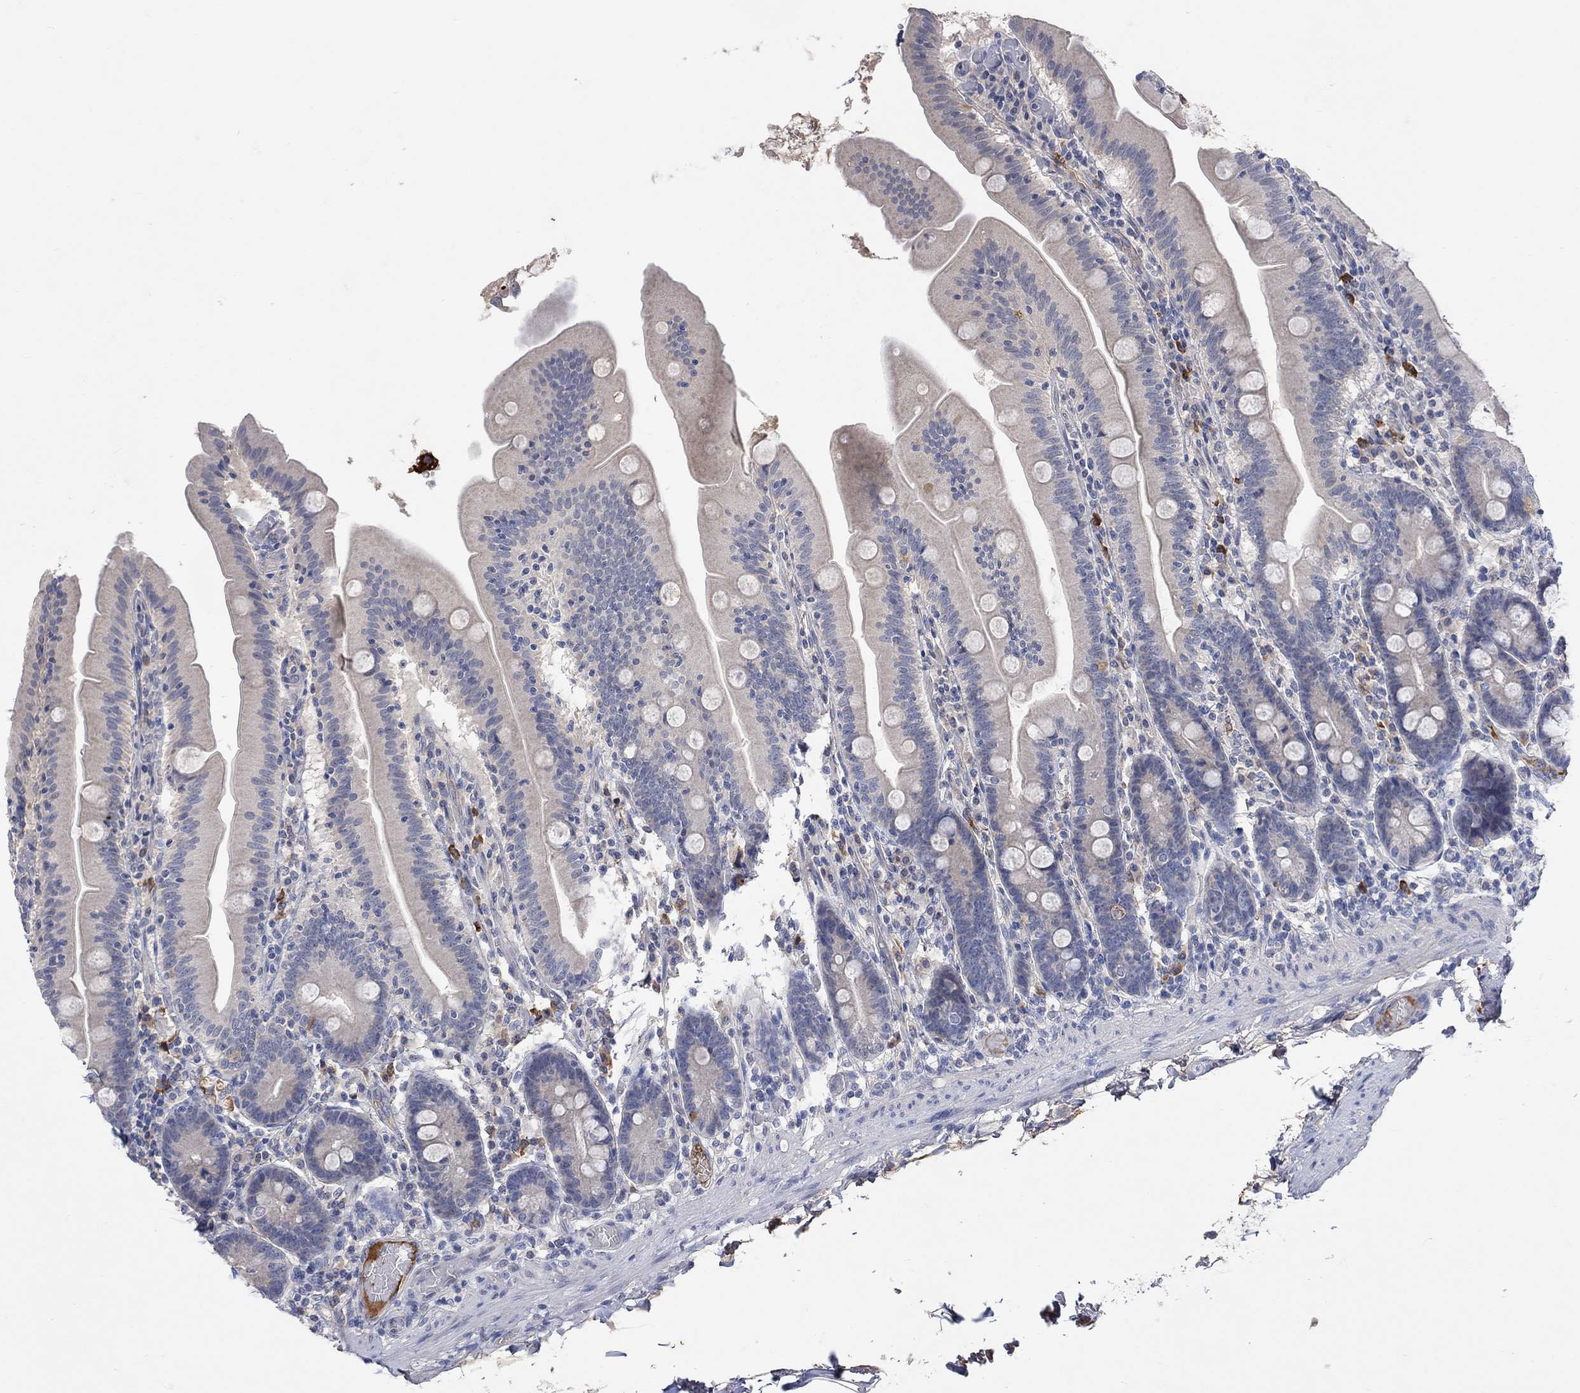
{"staining": {"intensity": "negative", "quantity": "none", "location": "none"}, "tissue": "small intestine", "cell_type": "Glandular cells", "image_type": "normal", "snomed": [{"axis": "morphology", "description": "Normal tissue, NOS"}, {"axis": "topography", "description": "Small intestine"}], "caption": "Glandular cells are negative for brown protein staining in benign small intestine. (DAB (3,3'-diaminobenzidine) IHC with hematoxylin counter stain).", "gene": "MSTN", "patient": {"sex": "male", "age": 37}}